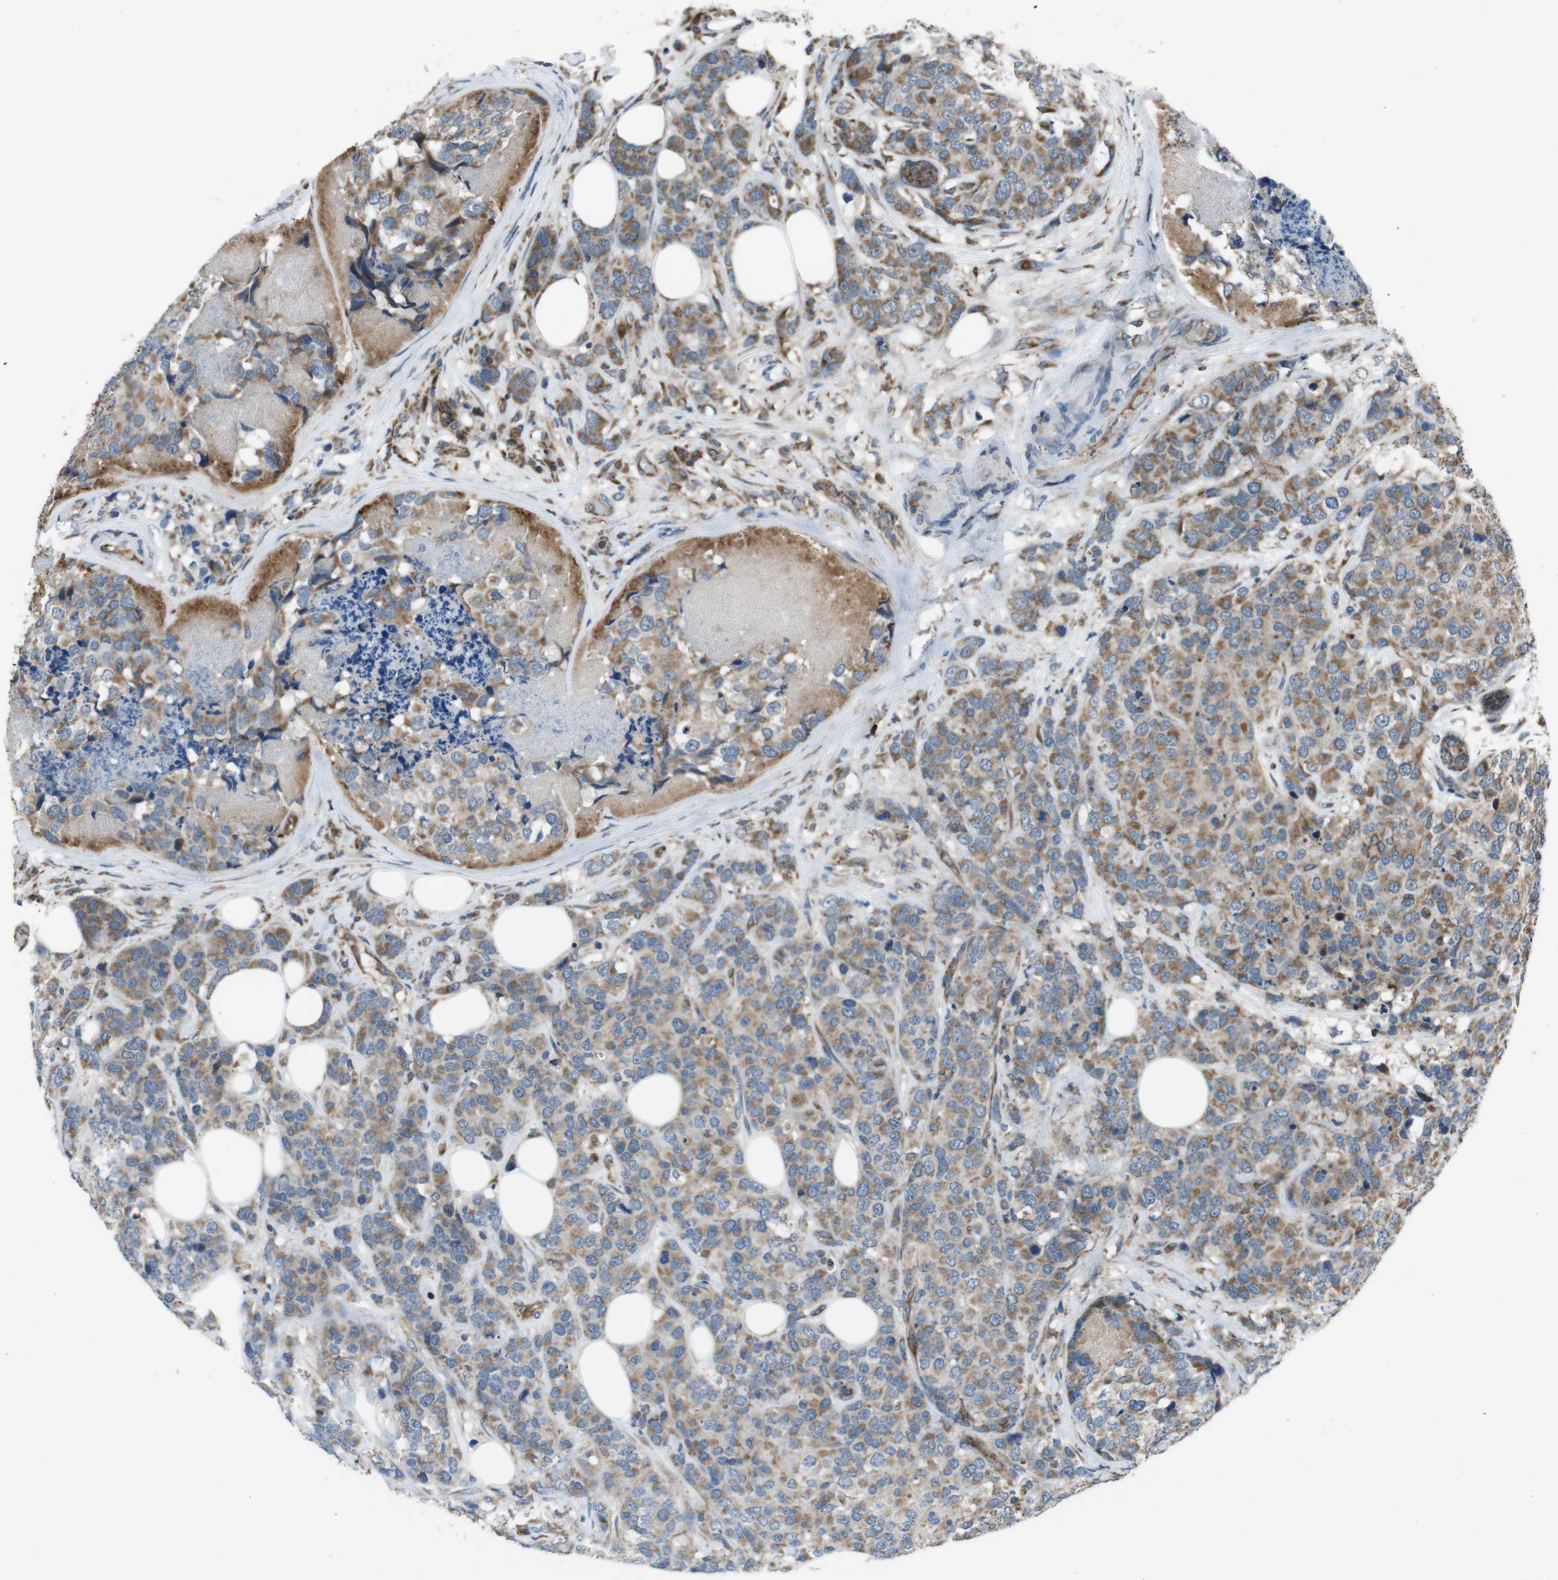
{"staining": {"intensity": "moderate", "quantity": ">75%", "location": "cytoplasmic/membranous"}, "tissue": "breast cancer", "cell_type": "Tumor cells", "image_type": "cancer", "snomed": [{"axis": "morphology", "description": "Lobular carcinoma"}, {"axis": "topography", "description": "Breast"}], "caption": "Breast cancer (lobular carcinoma) was stained to show a protein in brown. There is medium levels of moderate cytoplasmic/membranous positivity in approximately >75% of tumor cells.", "gene": "GIMAP8", "patient": {"sex": "female", "age": 59}}